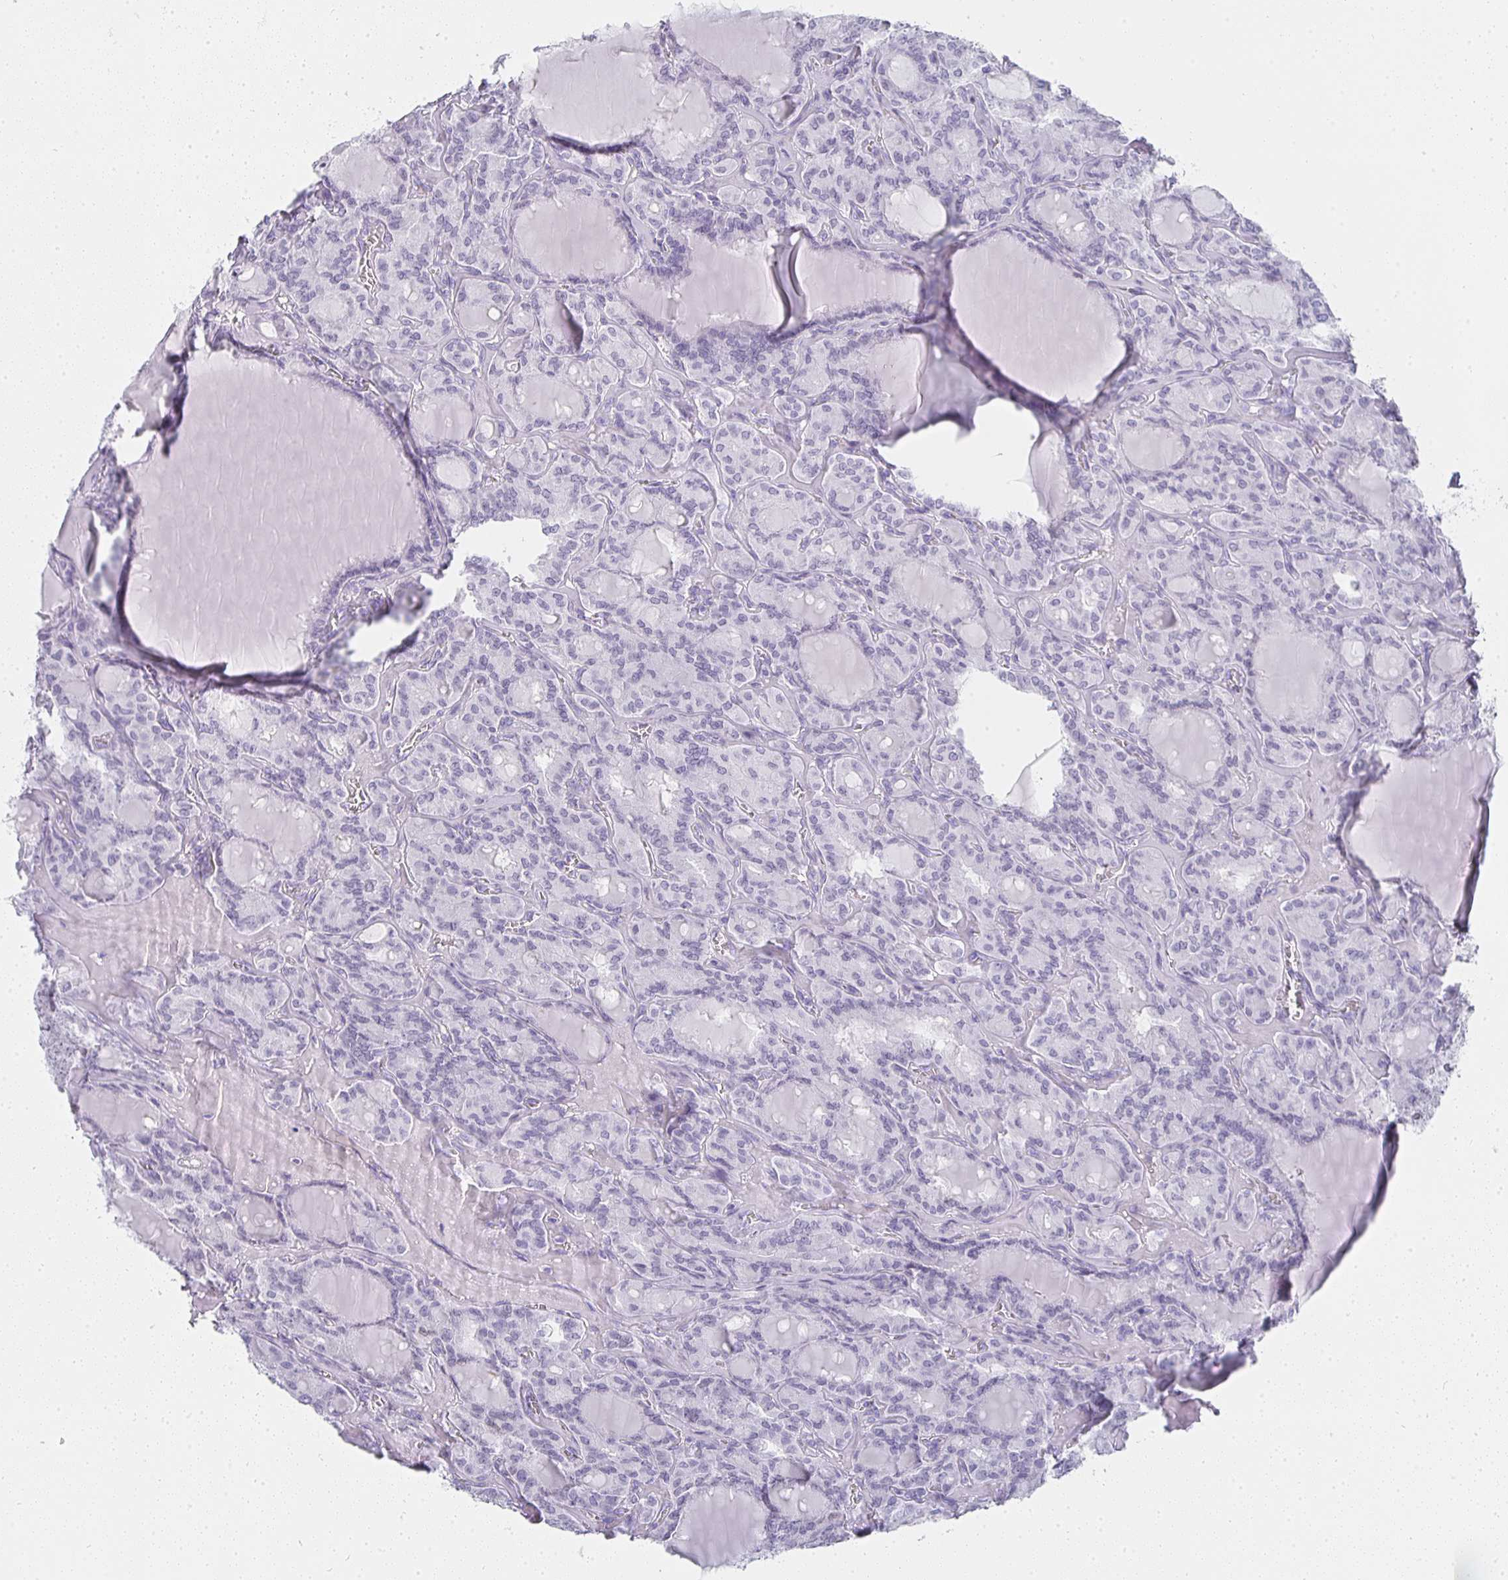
{"staining": {"intensity": "negative", "quantity": "none", "location": "none"}, "tissue": "thyroid cancer", "cell_type": "Tumor cells", "image_type": "cancer", "snomed": [{"axis": "morphology", "description": "Papillary adenocarcinoma, NOS"}, {"axis": "topography", "description": "Thyroid gland"}], "caption": "A histopathology image of human thyroid cancer is negative for staining in tumor cells.", "gene": "TPSD1", "patient": {"sex": "male", "age": 87}}